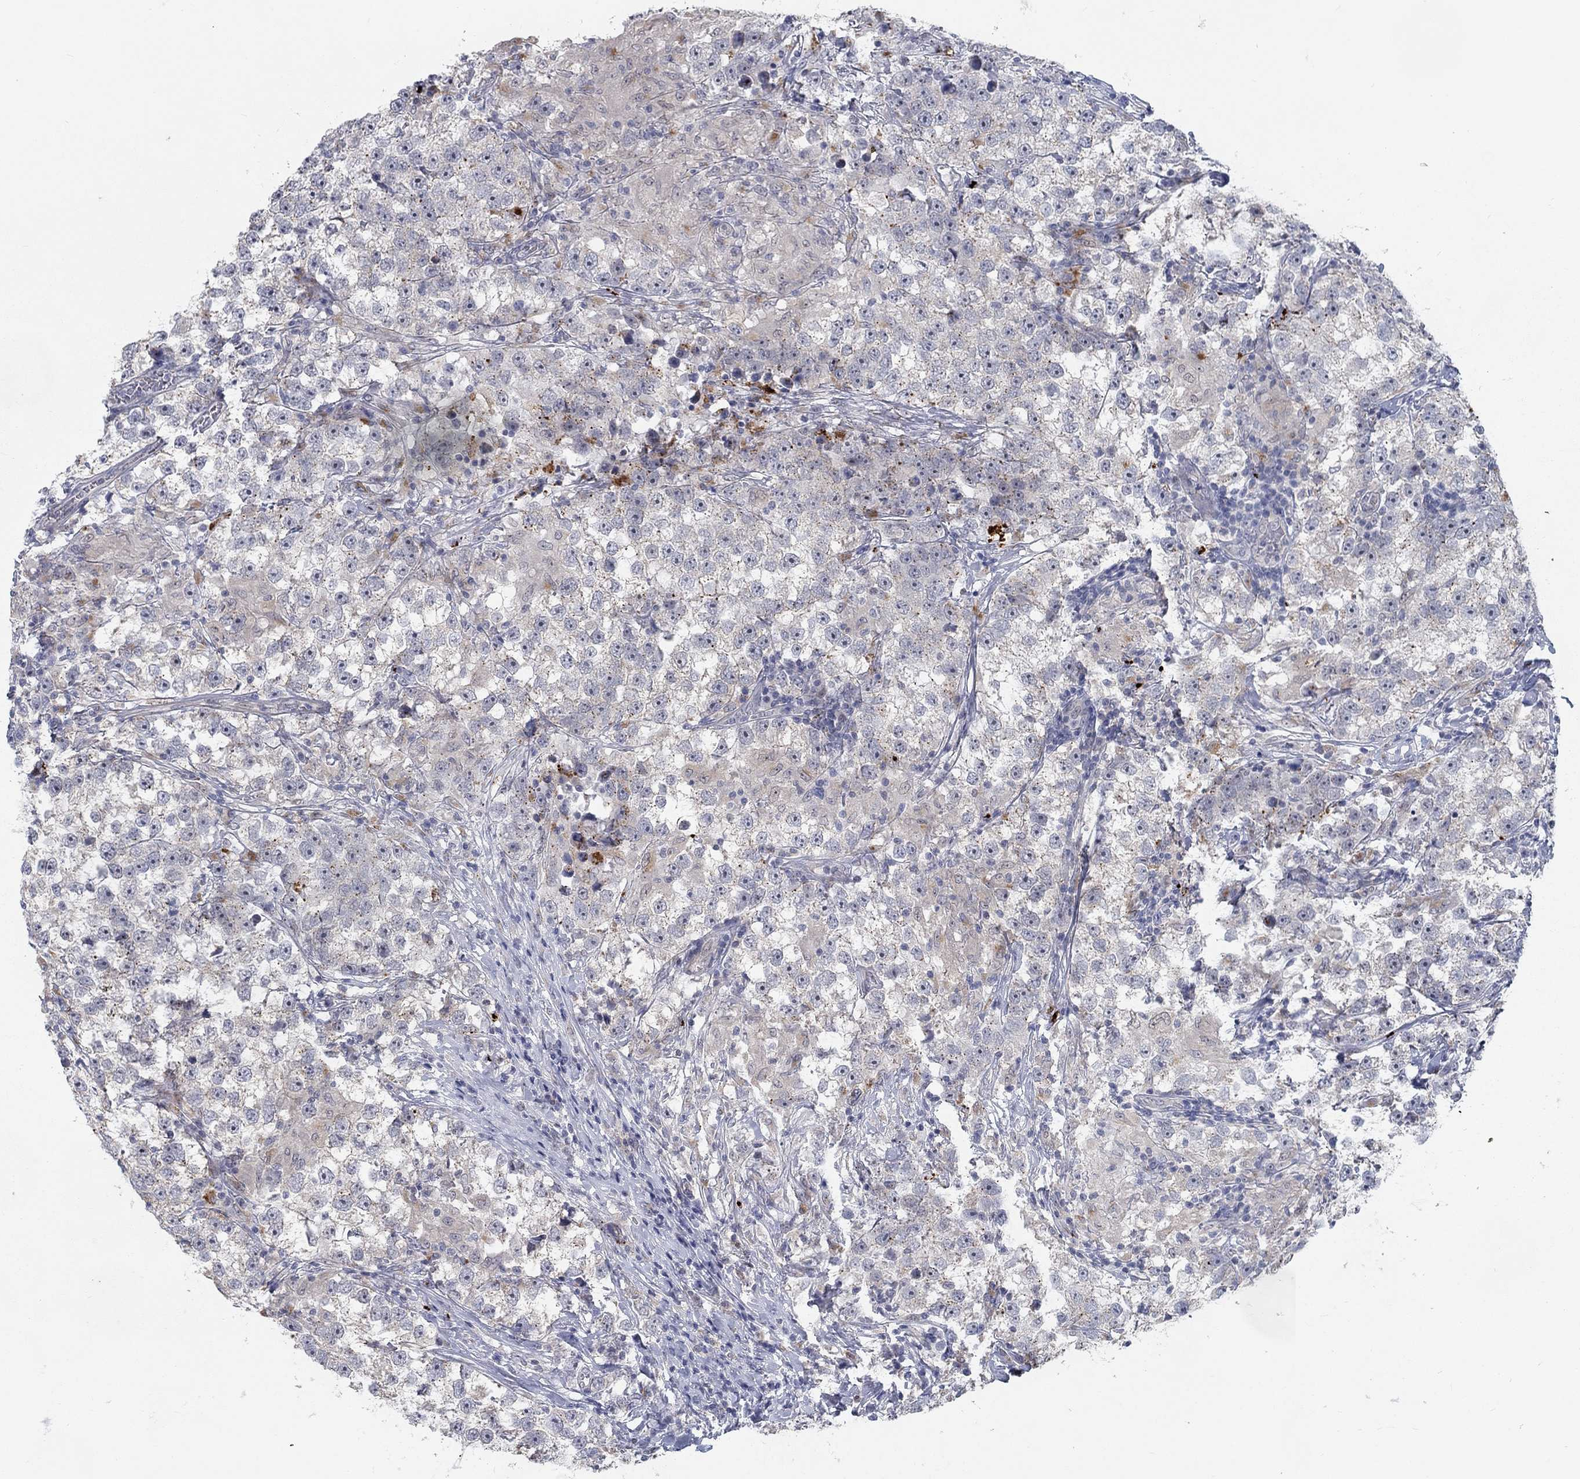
{"staining": {"intensity": "negative", "quantity": "none", "location": "none"}, "tissue": "testis cancer", "cell_type": "Tumor cells", "image_type": "cancer", "snomed": [{"axis": "morphology", "description": "Seminoma, NOS"}, {"axis": "topography", "description": "Testis"}], "caption": "High magnification brightfield microscopy of testis seminoma stained with DAB (brown) and counterstained with hematoxylin (blue): tumor cells show no significant staining.", "gene": "MTSS2", "patient": {"sex": "male", "age": 46}}